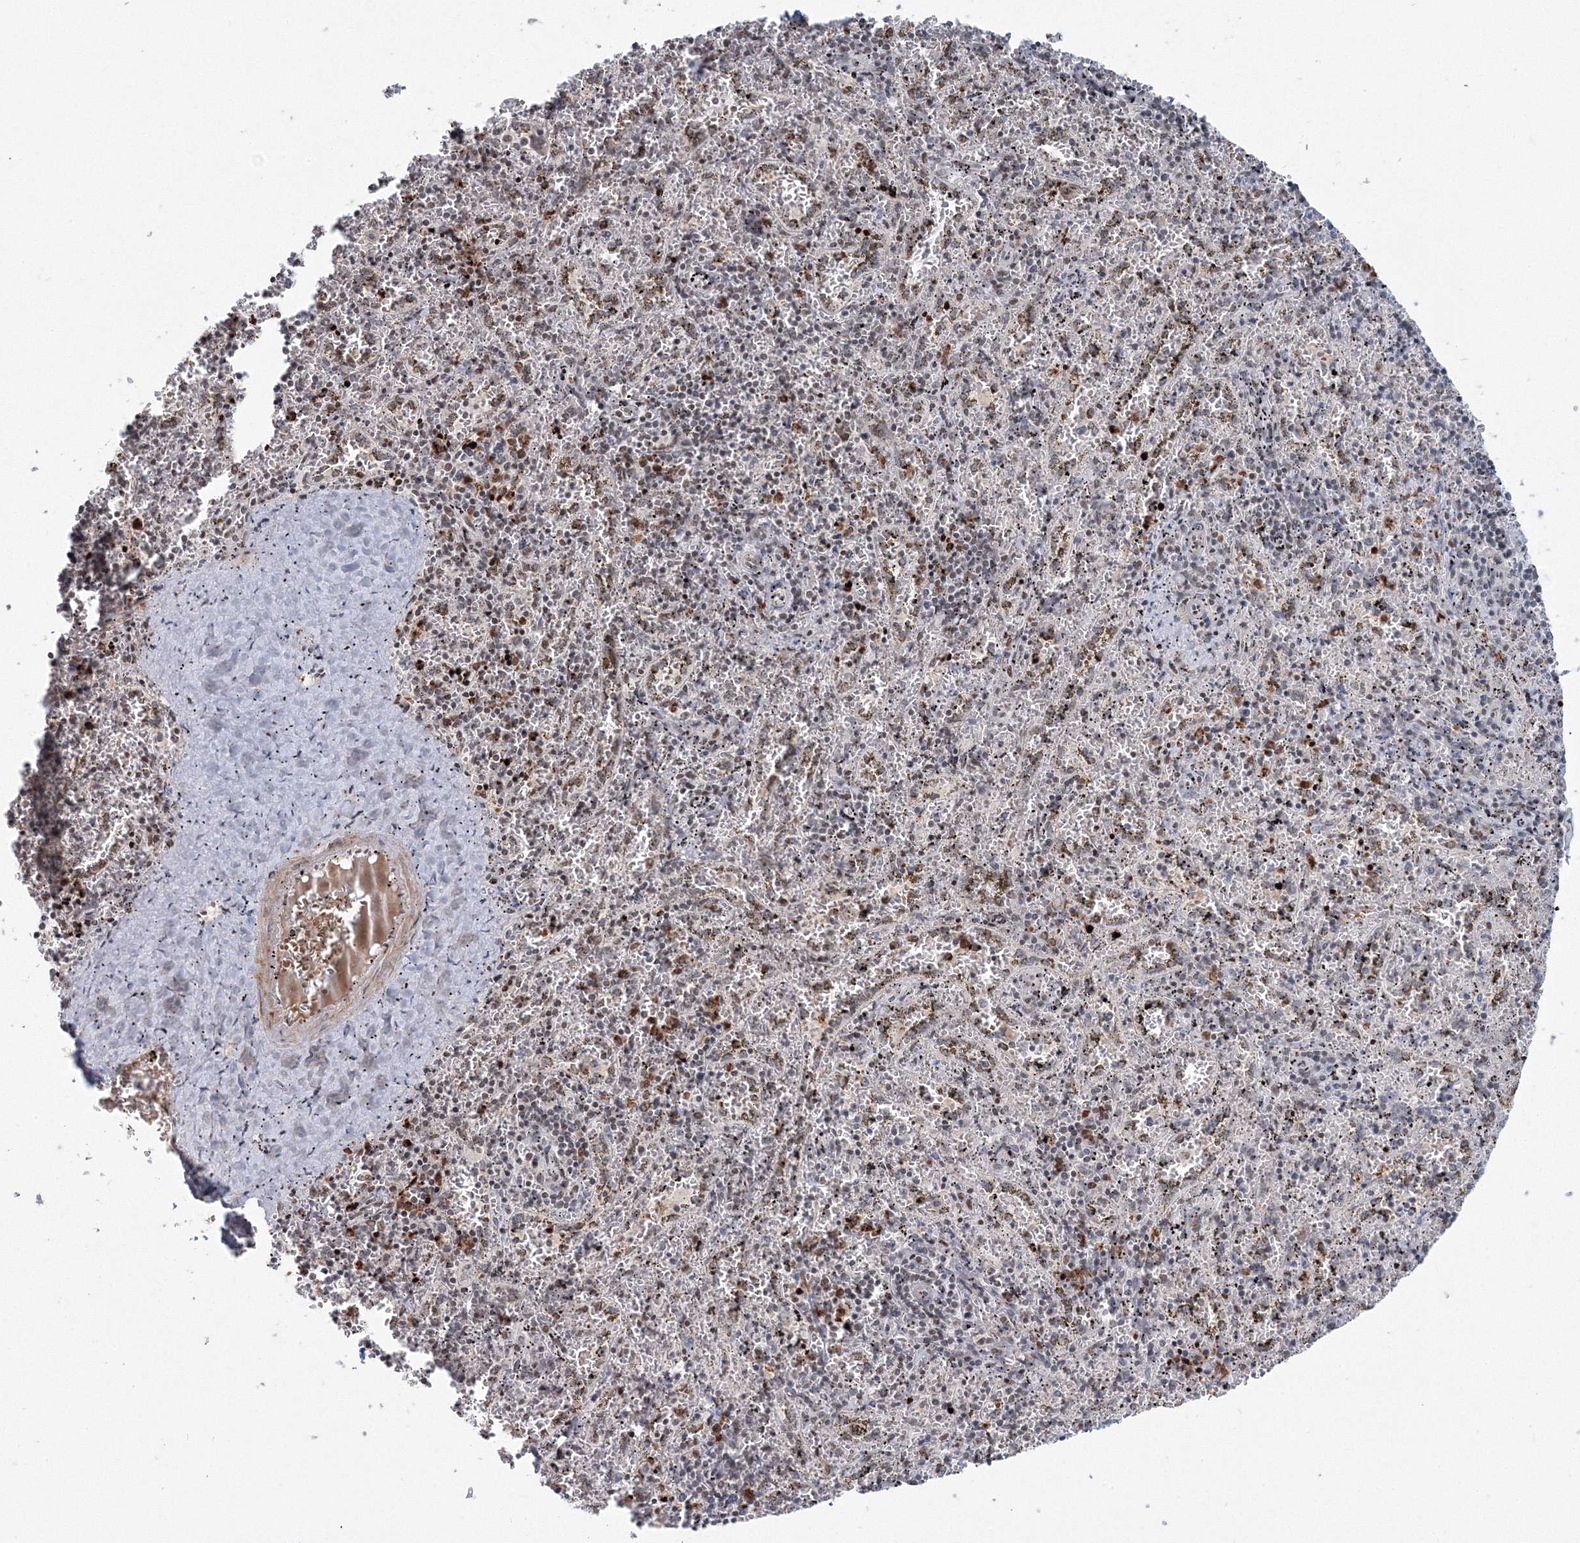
{"staining": {"intensity": "moderate", "quantity": "25%-75%", "location": "nuclear"}, "tissue": "spleen", "cell_type": "Cells in red pulp", "image_type": "normal", "snomed": [{"axis": "morphology", "description": "Normal tissue, NOS"}, {"axis": "topography", "description": "Spleen"}], "caption": "Unremarkable spleen demonstrates moderate nuclear staining in about 25%-75% of cells in red pulp (Brightfield microscopy of DAB IHC at high magnification)..", "gene": "C3orf33", "patient": {"sex": "male", "age": 11}}